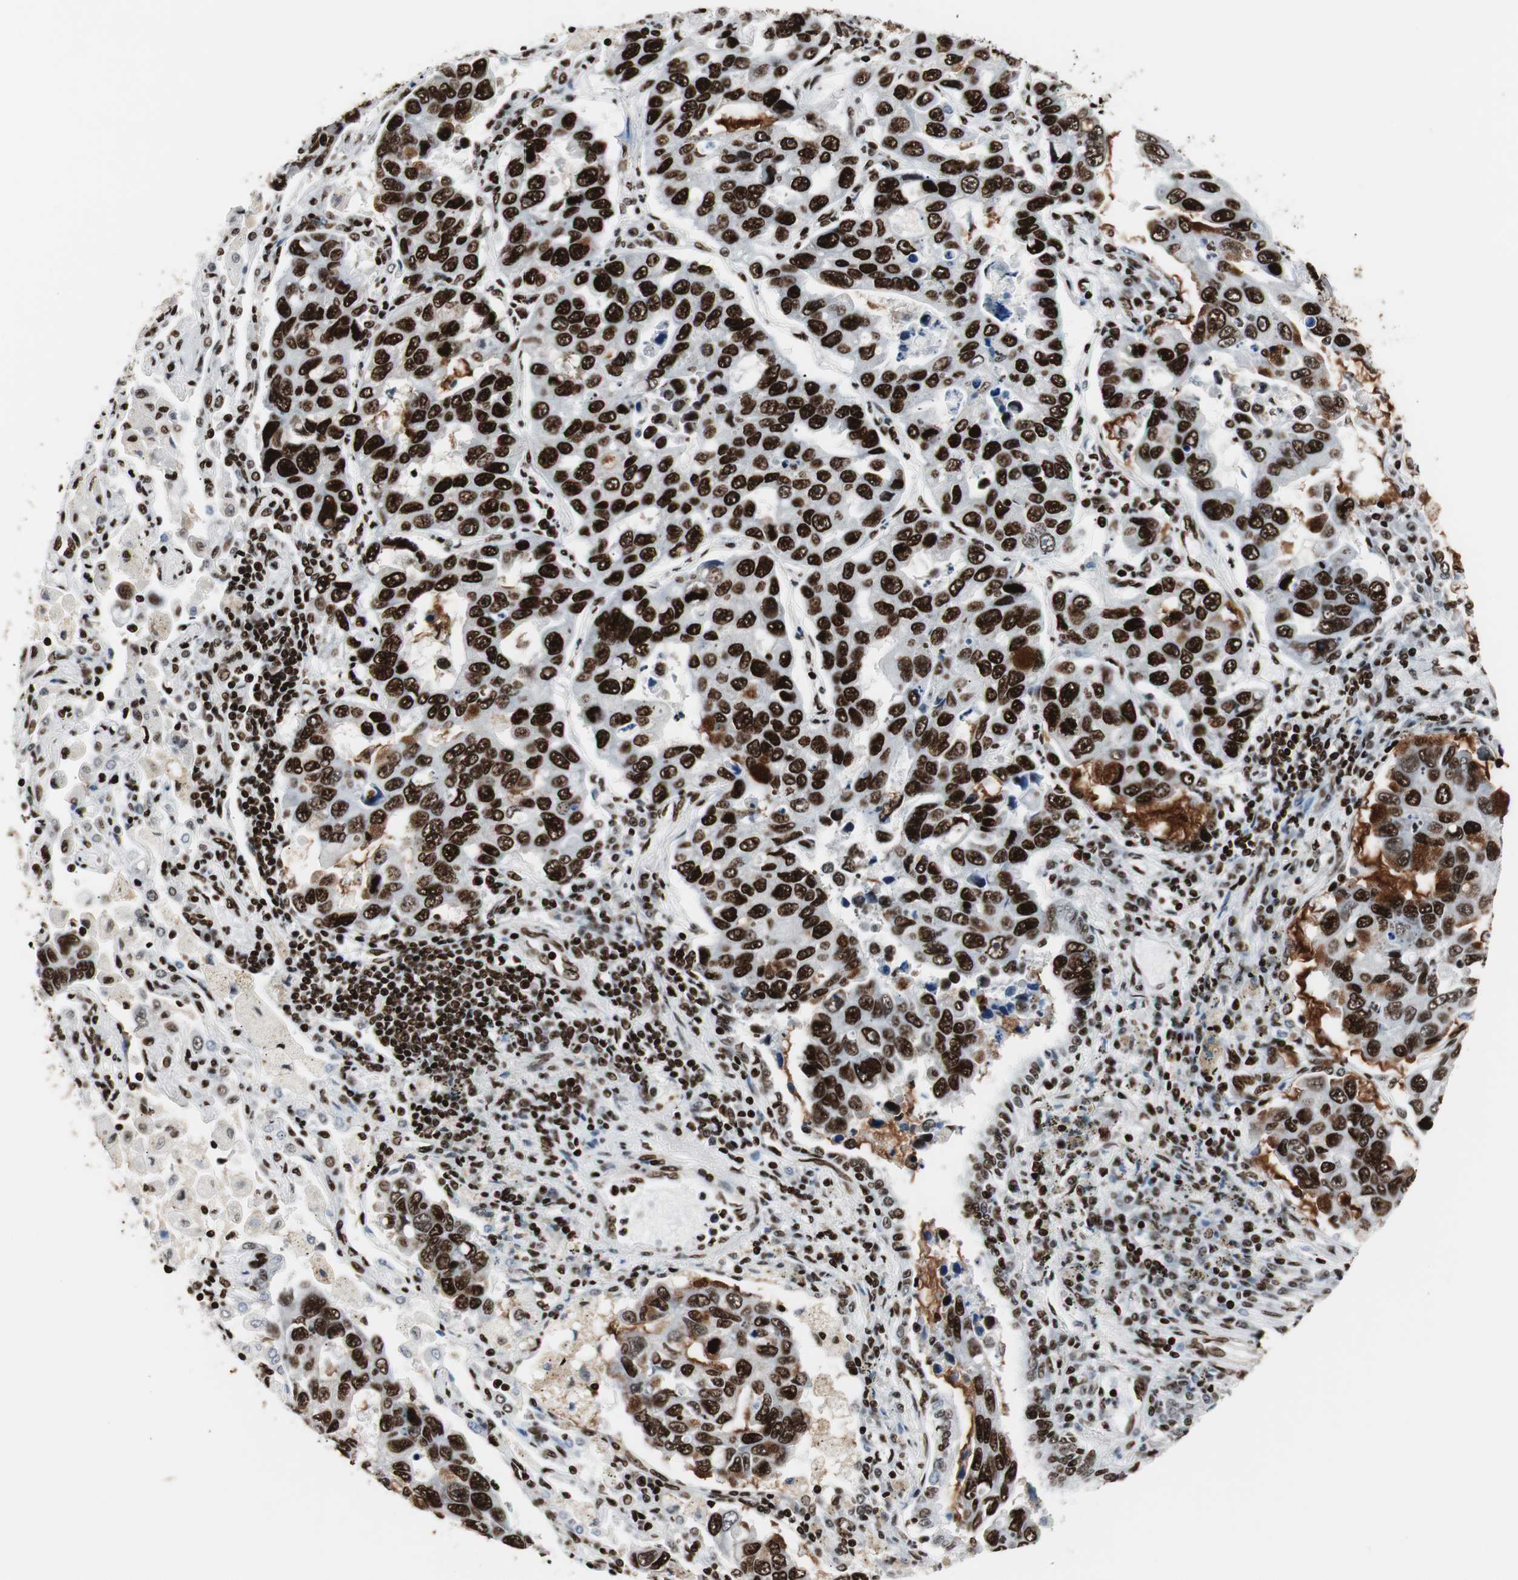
{"staining": {"intensity": "strong", "quantity": ">75%", "location": "cytoplasmic/membranous,nuclear"}, "tissue": "lung cancer", "cell_type": "Tumor cells", "image_type": "cancer", "snomed": [{"axis": "morphology", "description": "Adenocarcinoma, NOS"}, {"axis": "topography", "description": "Lung"}], "caption": "Adenocarcinoma (lung) stained for a protein (brown) exhibits strong cytoplasmic/membranous and nuclear positive staining in about >75% of tumor cells.", "gene": "MTA2", "patient": {"sex": "male", "age": 64}}